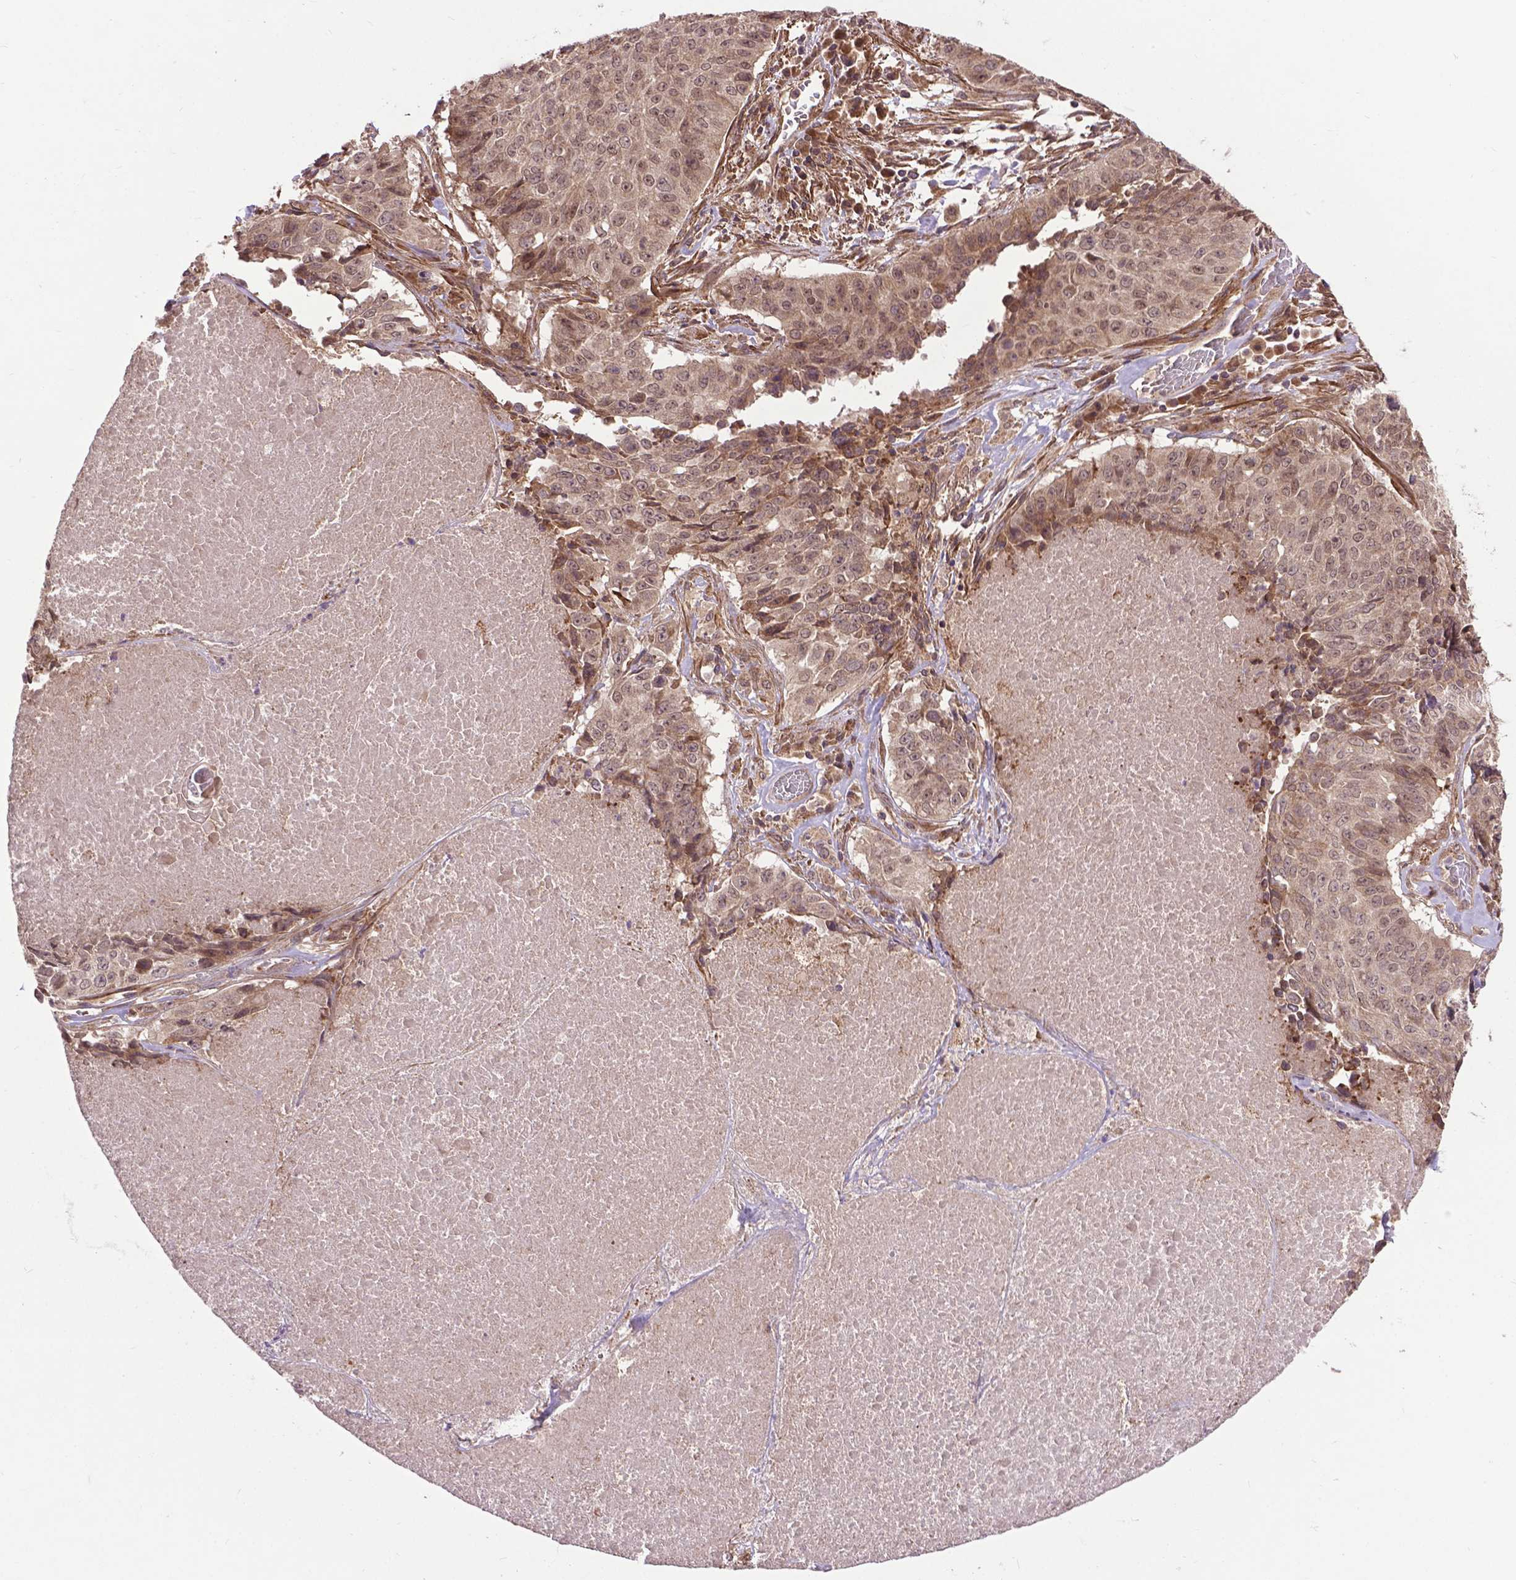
{"staining": {"intensity": "moderate", "quantity": ">75%", "location": "cytoplasmic/membranous"}, "tissue": "lung cancer", "cell_type": "Tumor cells", "image_type": "cancer", "snomed": [{"axis": "morphology", "description": "Normal tissue, NOS"}, {"axis": "morphology", "description": "Squamous cell carcinoma, NOS"}, {"axis": "topography", "description": "Bronchus"}, {"axis": "topography", "description": "Lung"}], "caption": "Squamous cell carcinoma (lung) tissue reveals moderate cytoplasmic/membranous expression in about >75% of tumor cells, visualized by immunohistochemistry.", "gene": "ZNF616", "patient": {"sex": "male", "age": 64}}